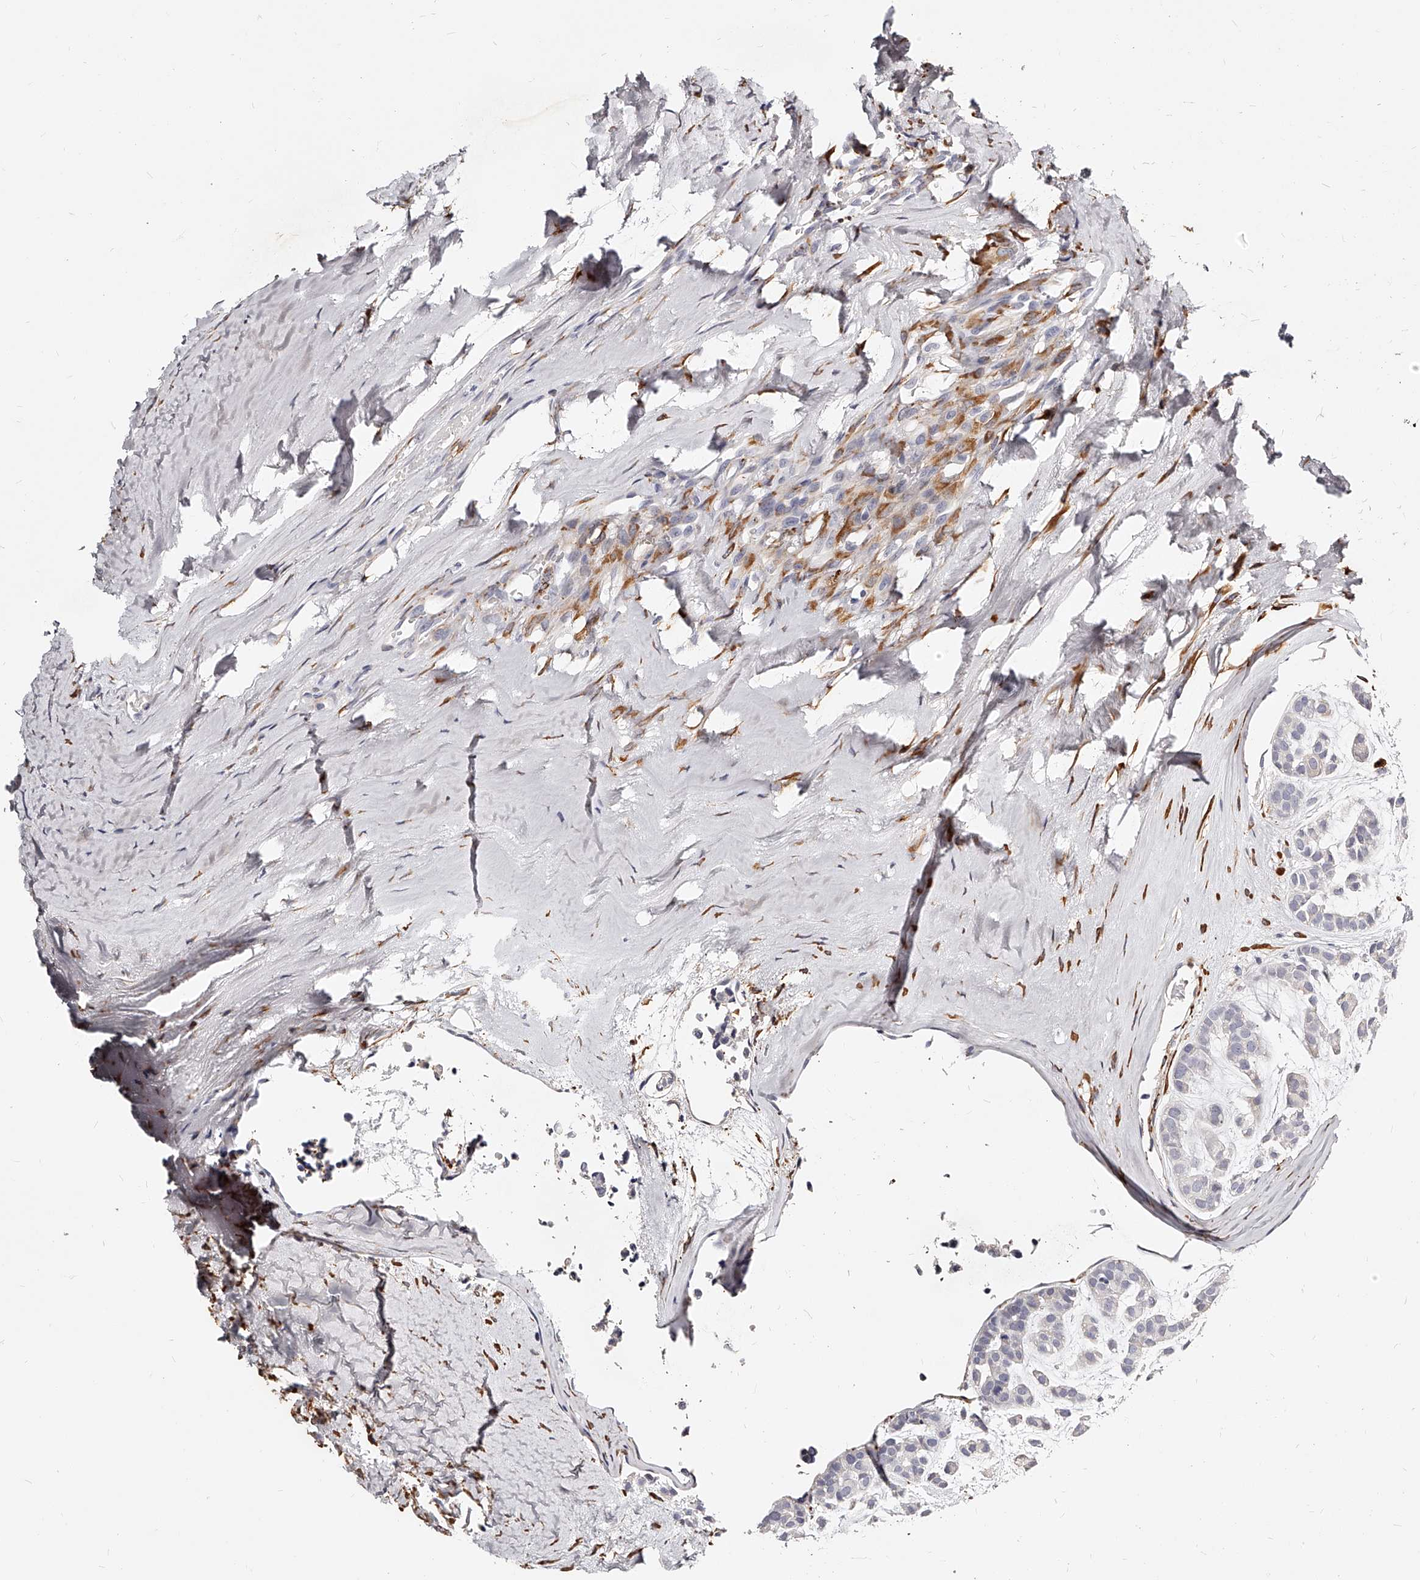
{"staining": {"intensity": "negative", "quantity": "none", "location": "none"}, "tissue": "head and neck cancer", "cell_type": "Tumor cells", "image_type": "cancer", "snomed": [{"axis": "morphology", "description": "Adenocarcinoma, NOS"}, {"axis": "morphology", "description": "Adenoma, NOS"}, {"axis": "topography", "description": "Head-Neck"}], "caption": "The micrograph exhibits no significant expression in tumor cells of head and neck cancer.", "gene": "CD82", "patient": {"sex": "female", "age": 55}}